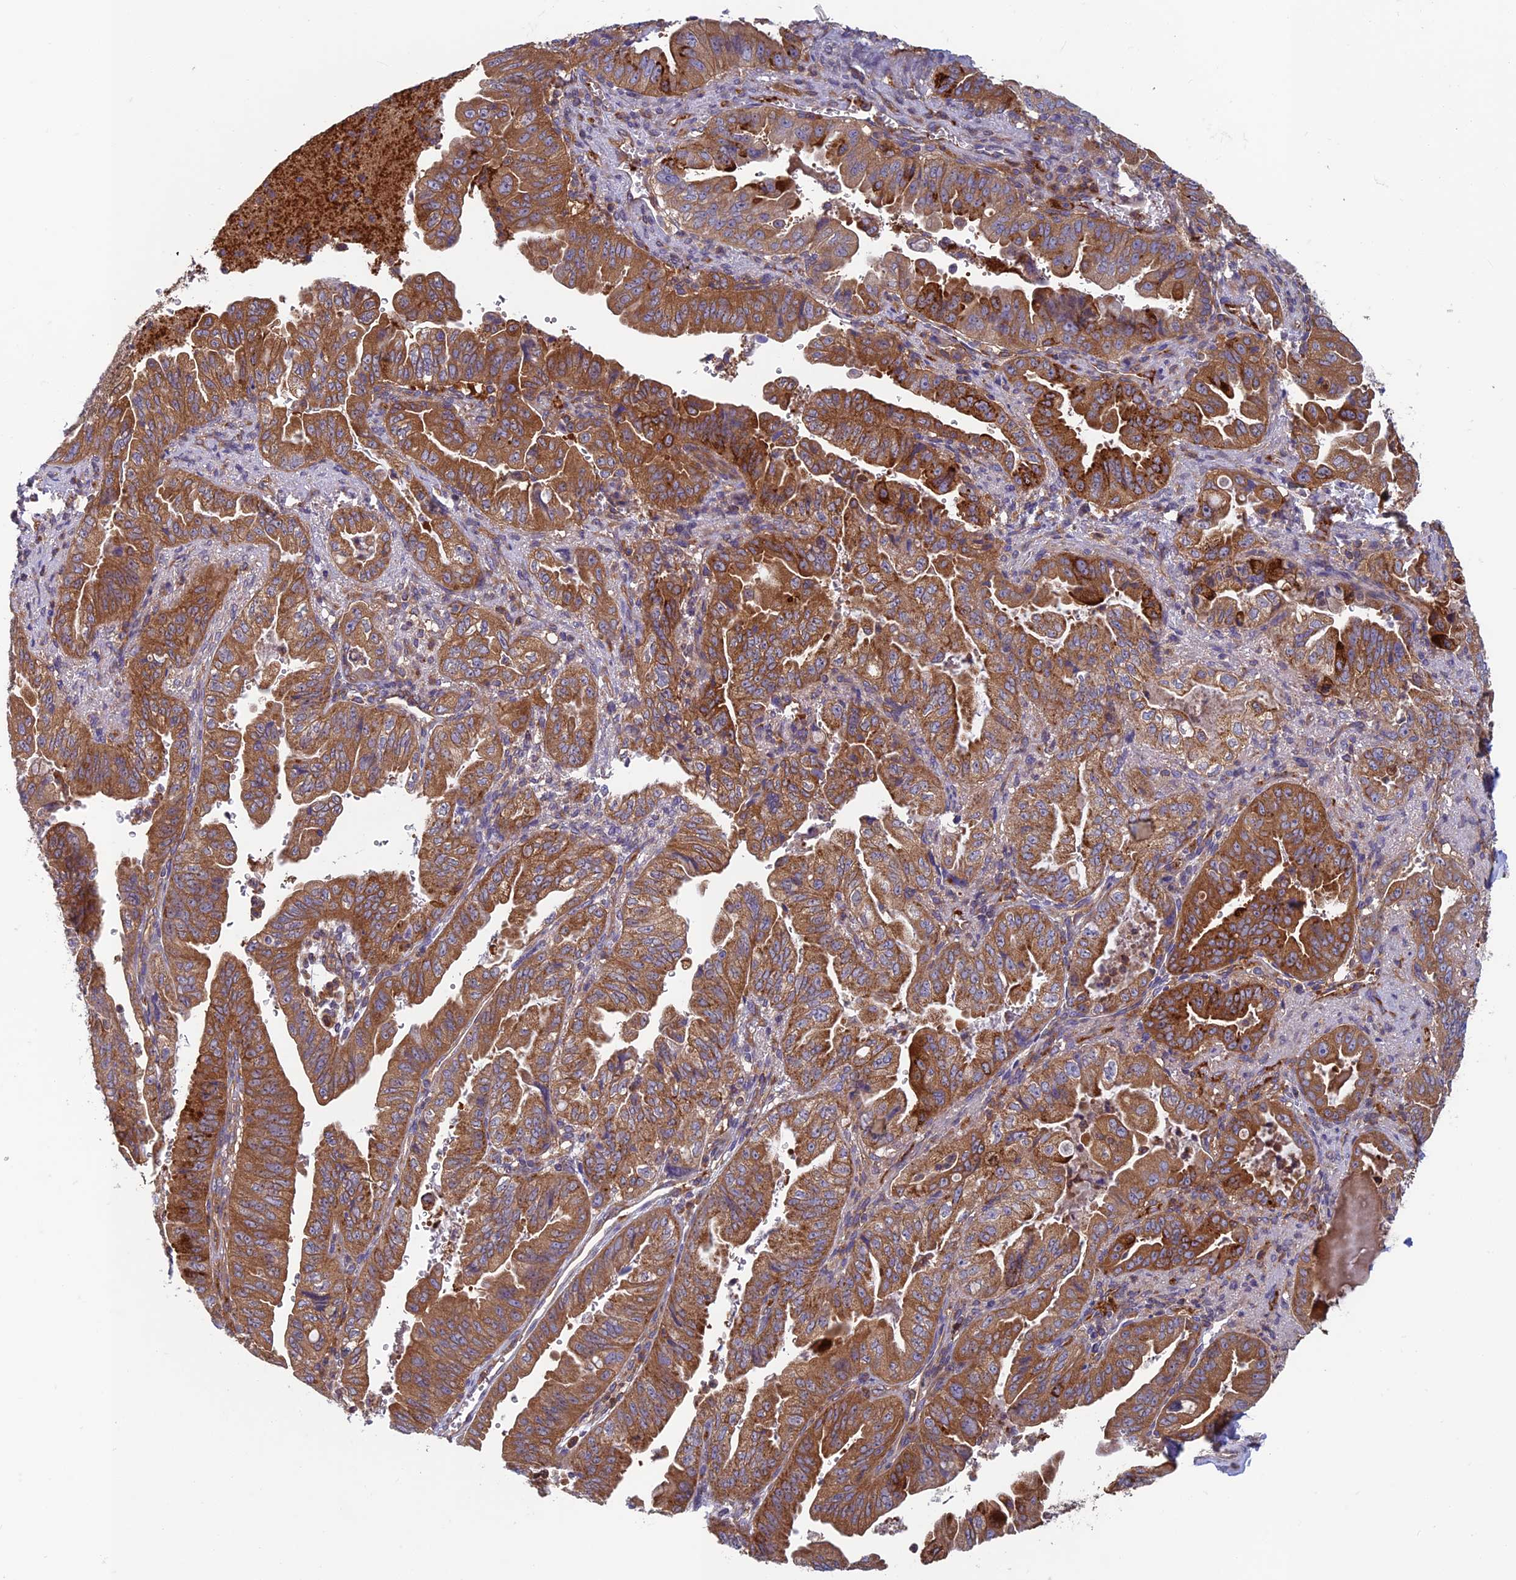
{"staining": {"intensity": "strong", "quantity": ">75%", "location": "cytoplasmic/membranous"}, "tissue": "pancreatic cancer", "cell_type": "Tumor cells", "image_type": "cancer", "snomed": [{"axis": "morphology", "description": "Adenocarcinoma, NOS"}, {"axis": "topography", "description": "Pancreas"}], "caption": "This micrograph reveals immunohistochemistry staining of human pancreatic cancer (adenocarcinoma), with high strong cytoplasmic/membranous expression in about >75% of tumor cells.", "gene": "DNM1L", "patient": {"sex": "male", "age": 70}}